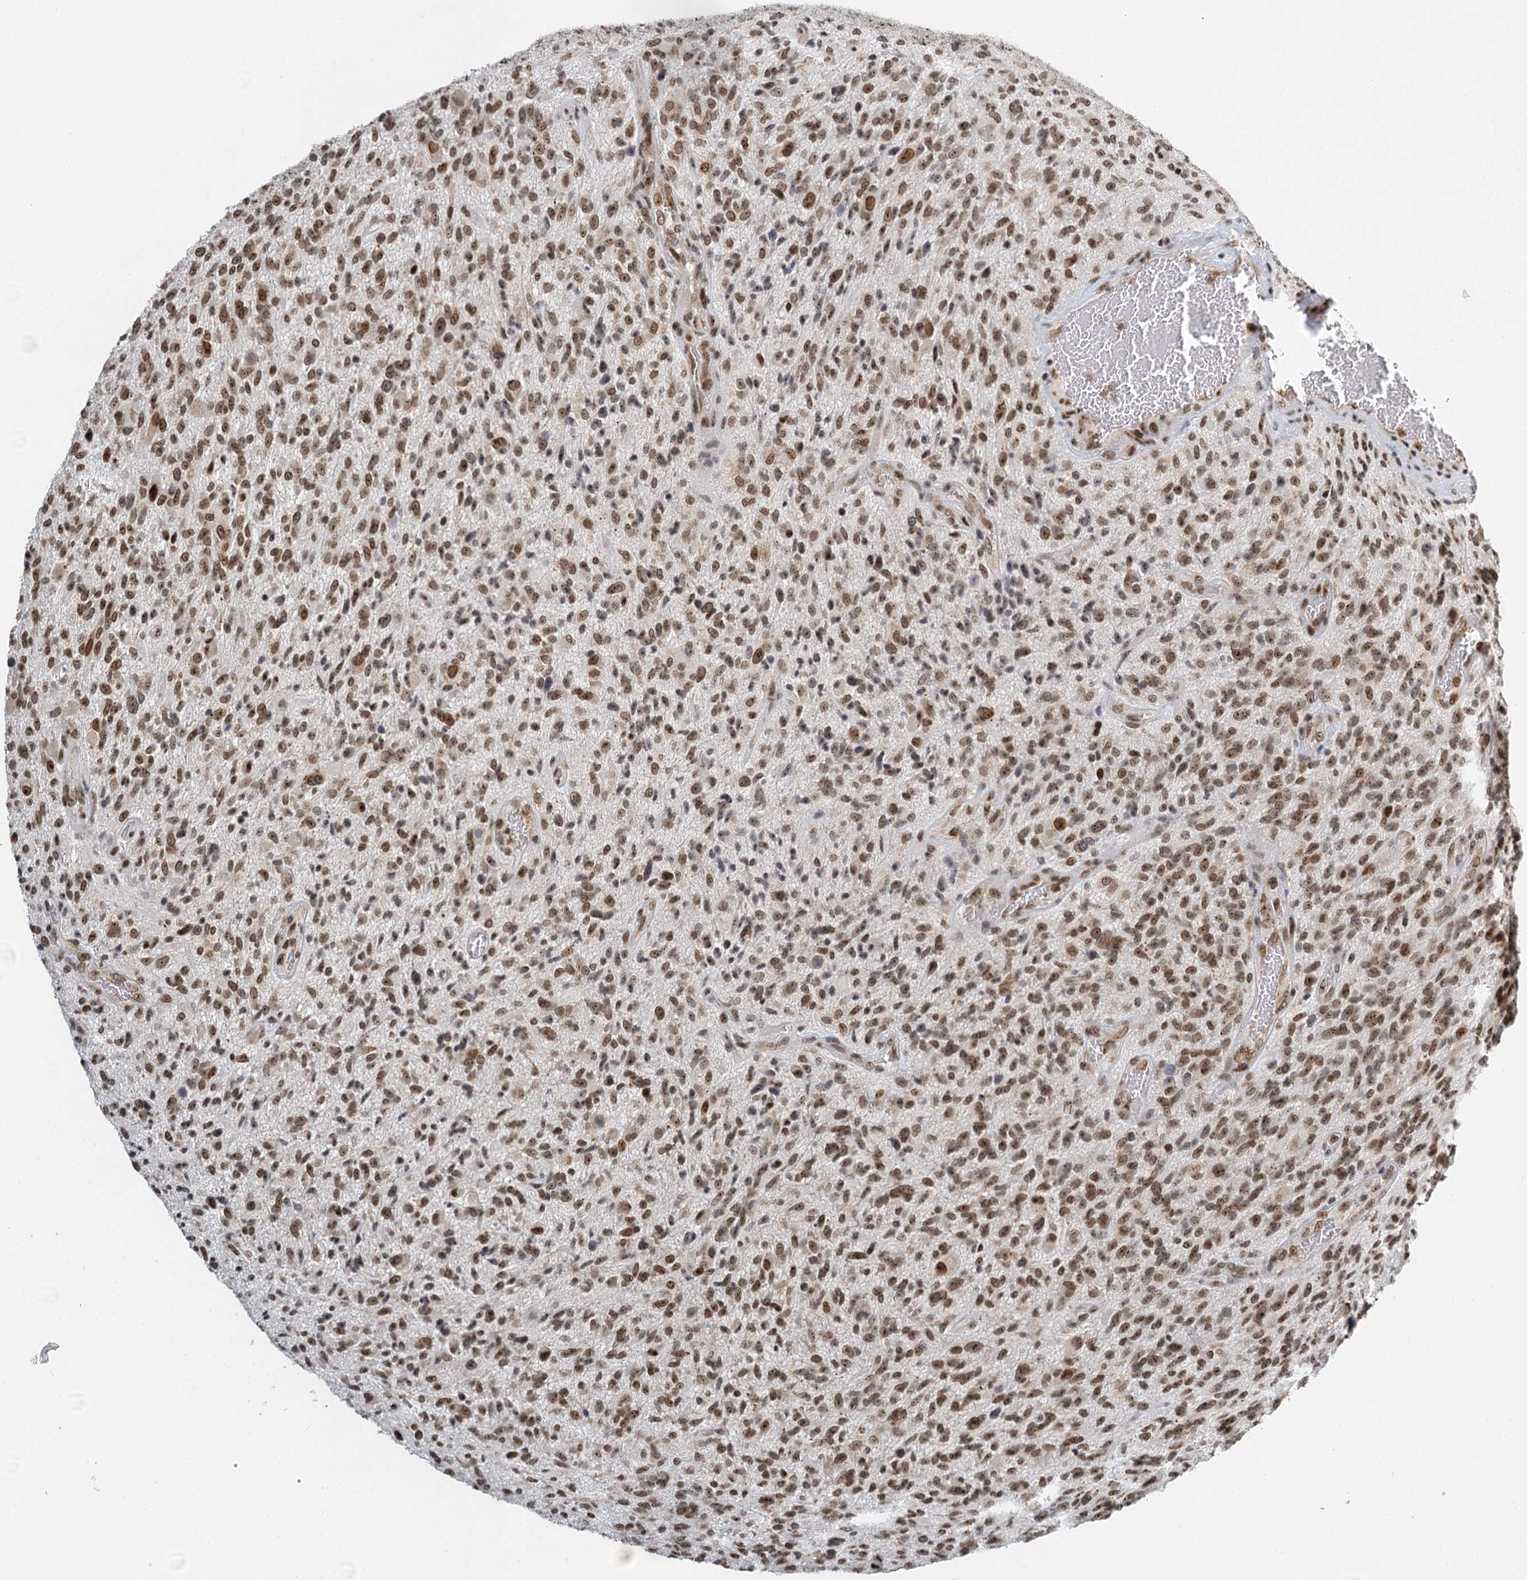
{"staining": {"intensity": "moderate", "quantity": ">75%", "location": "cytoplasmic/membranous,nuclear"}, "tissue": "glioma", "cell_type": "Tumor cells", "image_type": "cancer", "snomed": [{"axis": "morphology", "description": "Glioma, malignant, High grade"}, {"axis": "topography", "description": "Brain"}], "caption": "Moderate cytoplasmic/membranous and nuclear protein positivity is identified in about >75% of tumor cells in glioma.", "gene": "TREX1", "patient": {"sex": "male", "age": 47}}